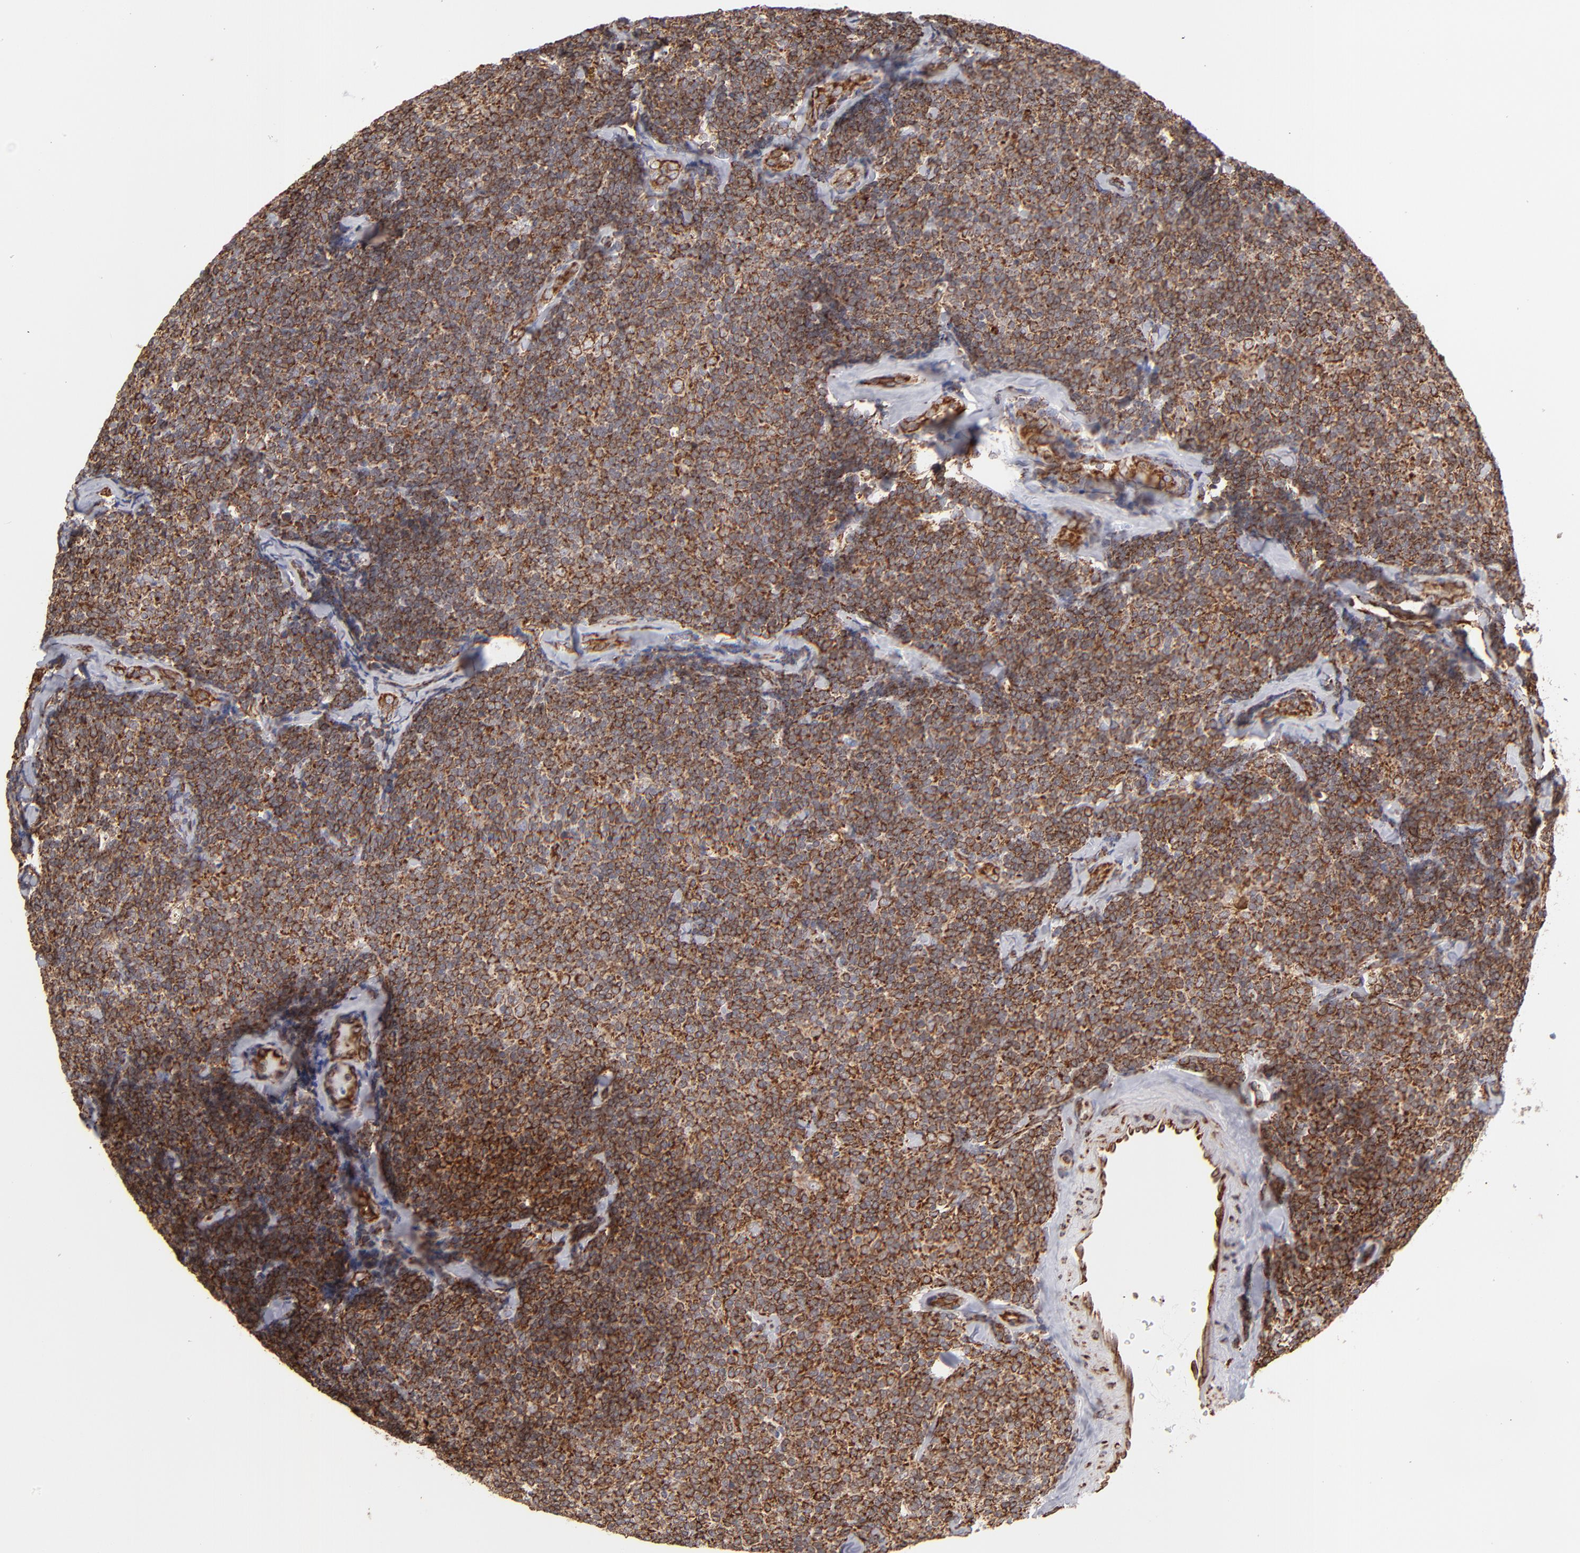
{"staining": {"intensity": "moderate", "quantity": ">75%", "location": "cytoplasmic/membranous"}, "tissue": "lymphoma", "cell_type": "Tumor cells", "image_type": "cancer", "snomed": [{"axis": "morphology", "description": "Malignant lymphoma, non-Hodgkin's type, Low grade"}, {"axis": "topography", "description": "Lymph node"}], "caption": "Malignant lymphoma, non-Hodgkin's type (low-grade) stained for a protein exhibits moderate cytoplasmic/membranous positivity in tumor cells.", "gene": "KTN1", "patient": {"sex": "female", "age": 56}}